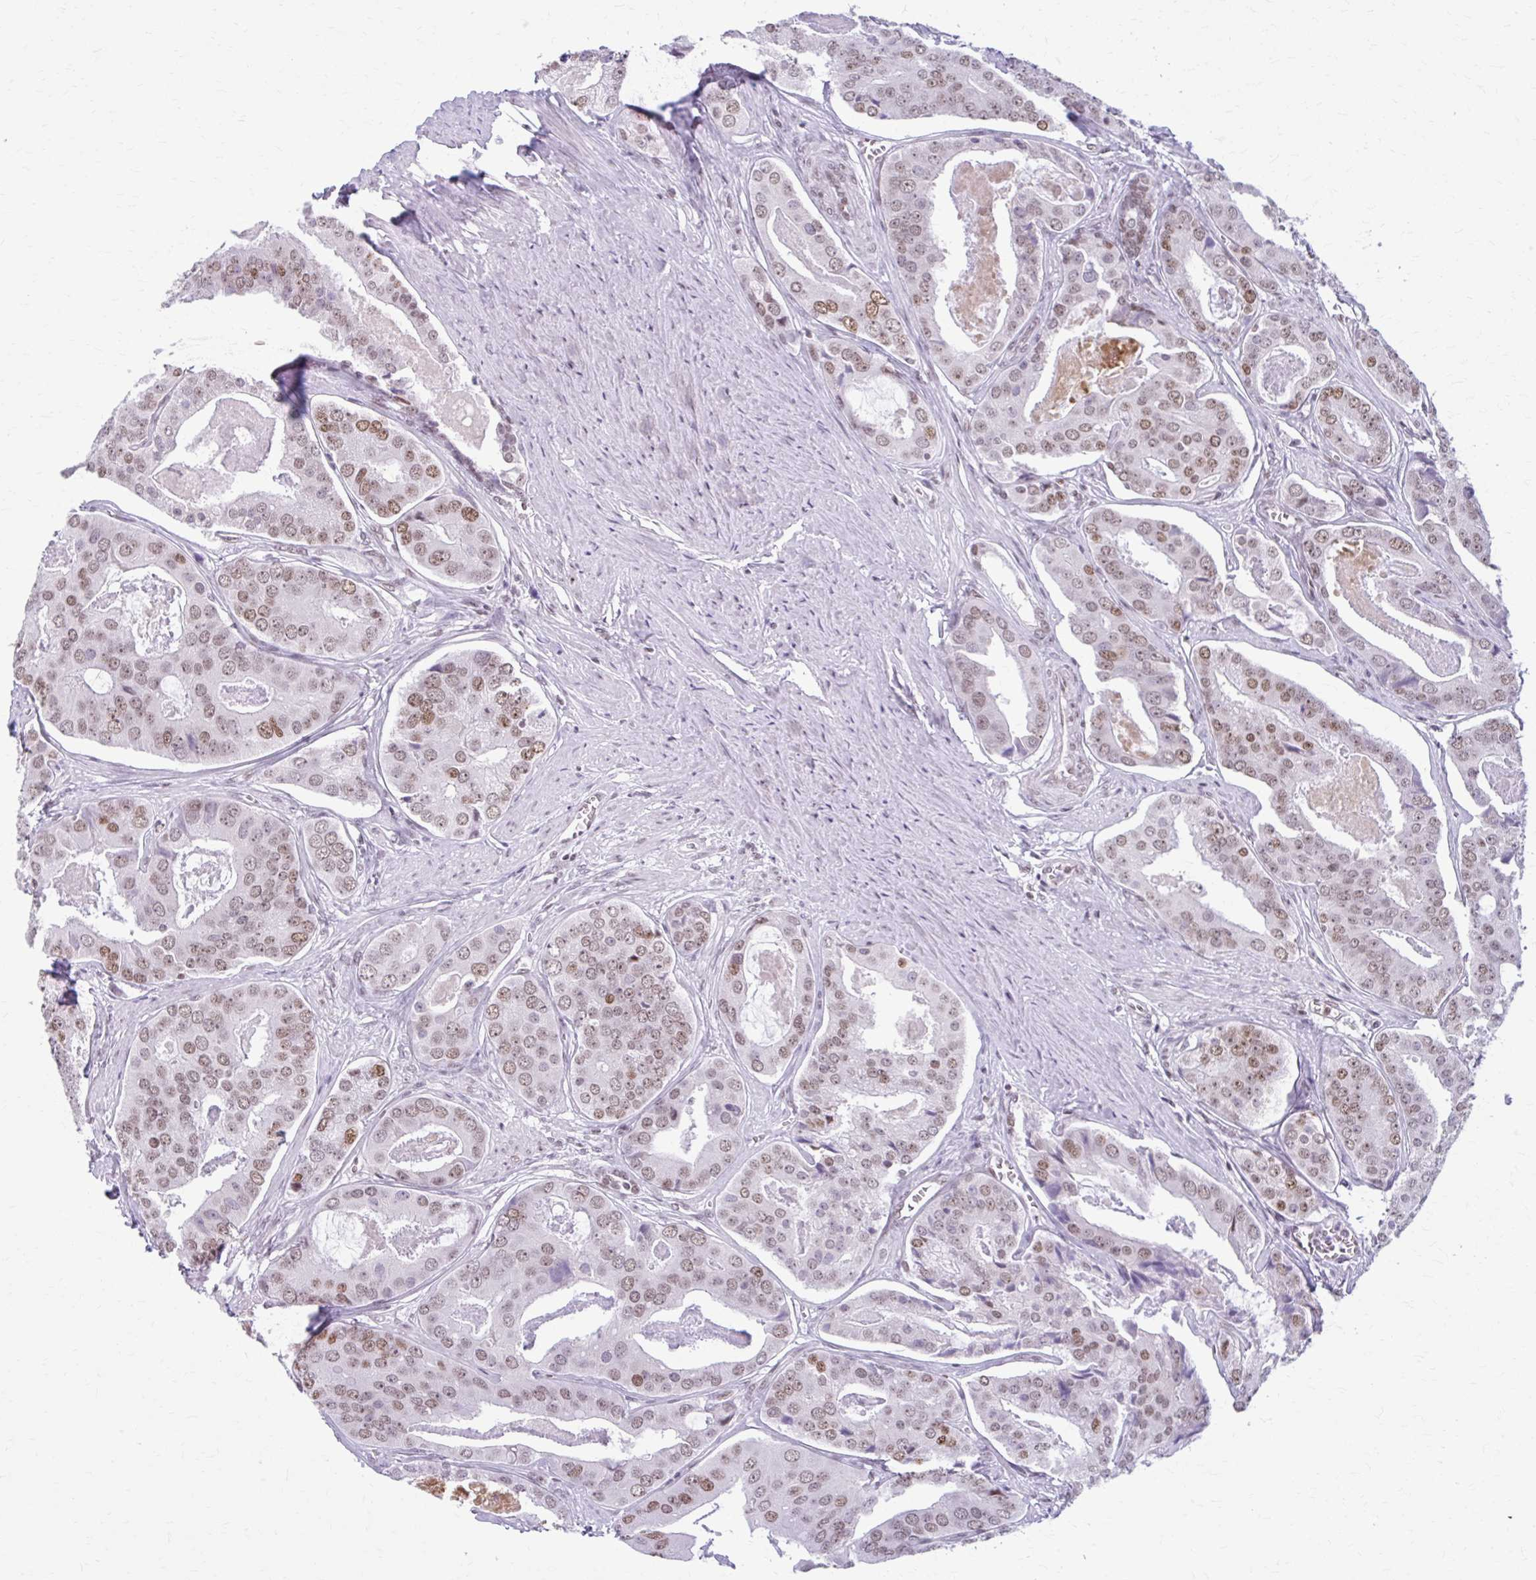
{"staining": {"intensity": "moderate", "quantity": "25%-75%", "location": "nuclear"}, "tissue": "prostate cancer", "cell_type": "Tumor cells", "image_type": "cancer", "snomed": [{"axis": "morphology", "description": "Adenocarcinoma, High grade"}, {"axis": "topography", "description": "Prostate"}], "caption": "Protein expression analysis of prostate cancer shows moderate nuclear staining in approximately 25%-75% of tumor cells.", "gene": "PABIR1", "patient": {"sex": "male", "age": 71}}